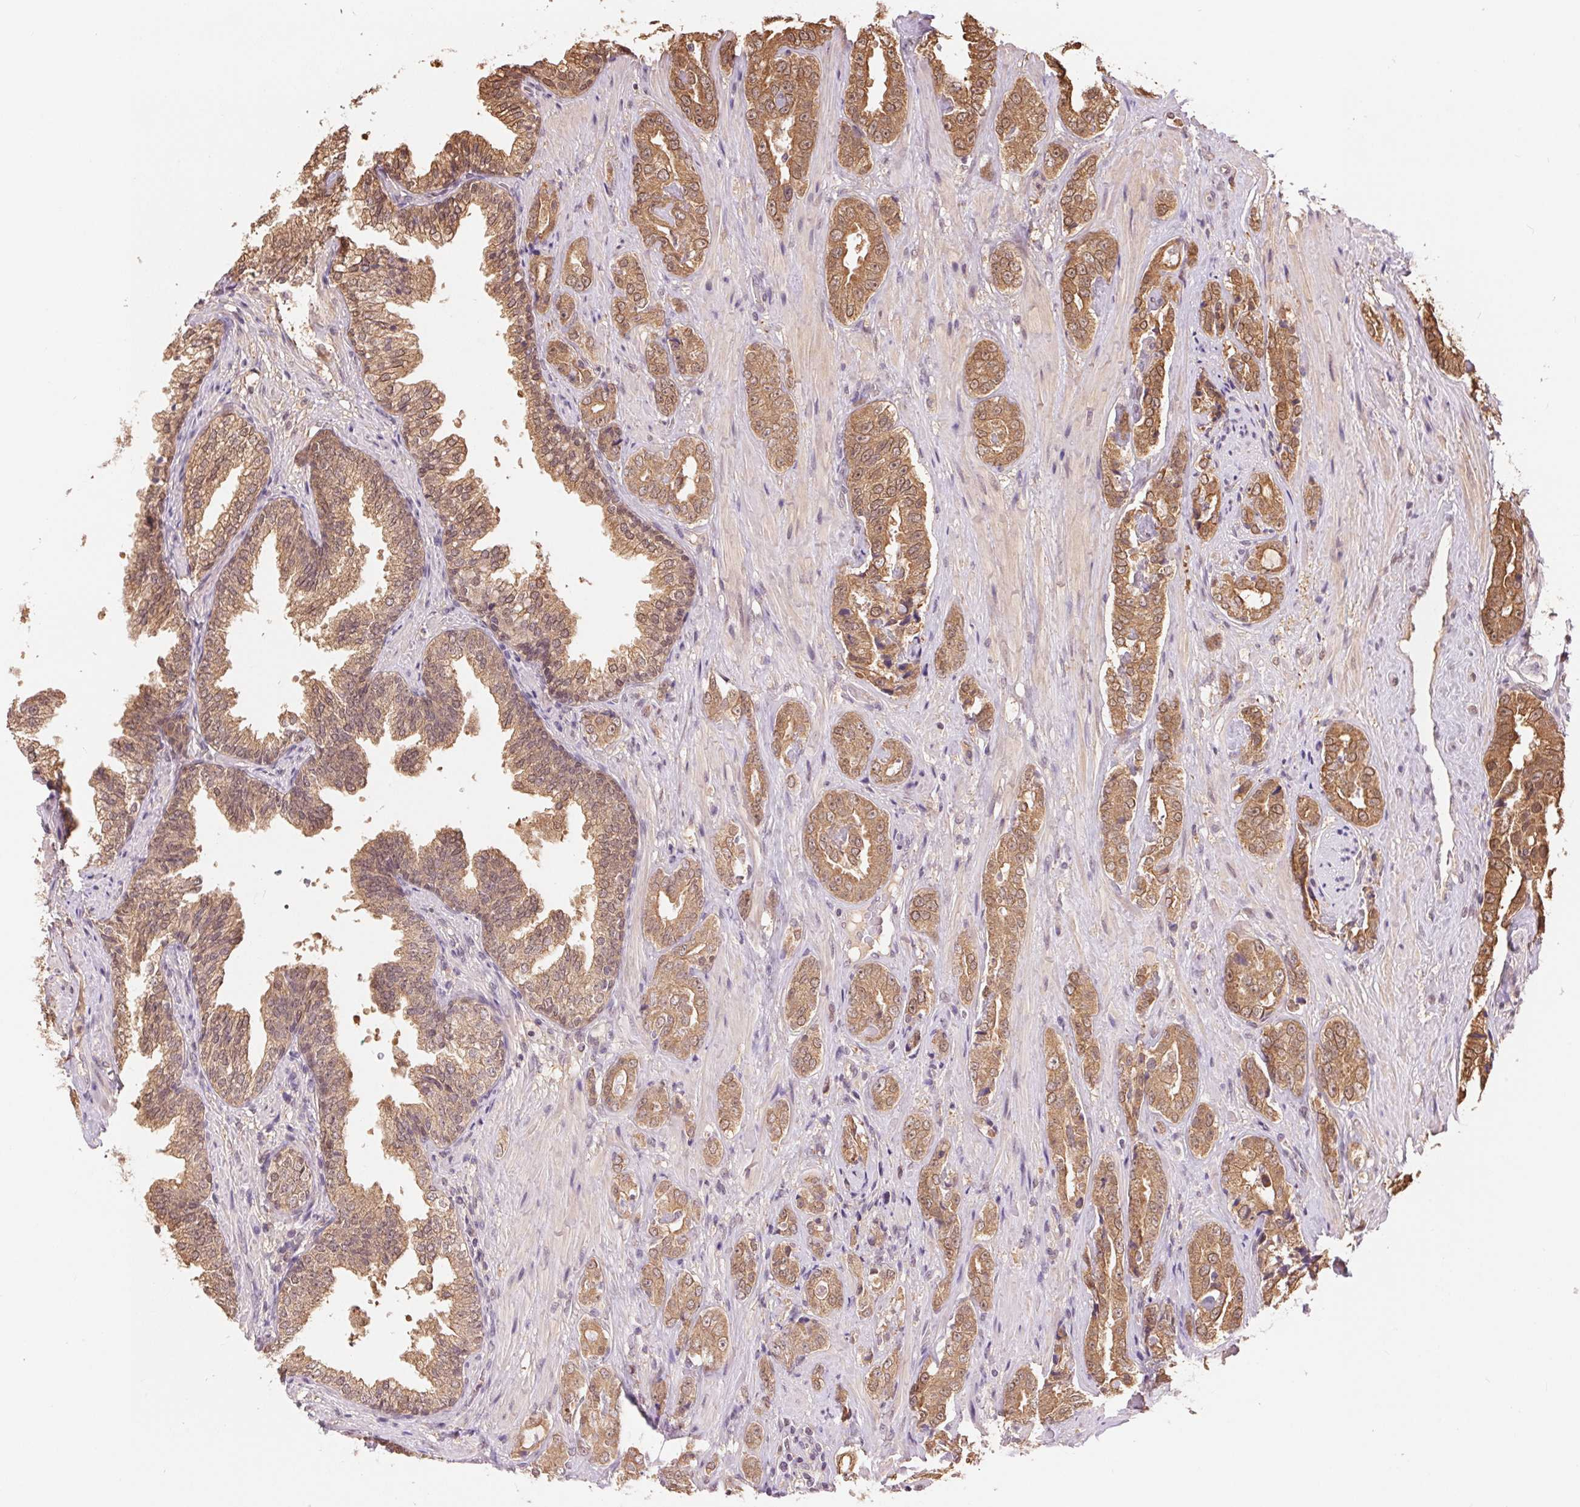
{"staining": {"intensity": "moderate", "quantity": ">75%", "location": "cytoplasmic/membranous,nuclear"}, "tissue": "prostate cancer", "cell_type": "Tumor cells", "image_type": "cancer", "snomed": [{"axis": "morphology", "description": "Adenocarcinoma, High grade"}, {"axis": "topography", "description": "Prostate"}], "caption": "Protein expression analysis of human high-grade adenocarcinoma (prostate) reveals moderate cytoplasmic/membranous and nuclear expression in about >75% of tumor cells. The protein is stained brown, and the nuclei are stained in blue (DAB (3,3'-diaminobenzidine) IHC with brightfield microscopy, high magnification).", "gene": "TMEM273", "patient": {"sex": "male", "age": 71}}